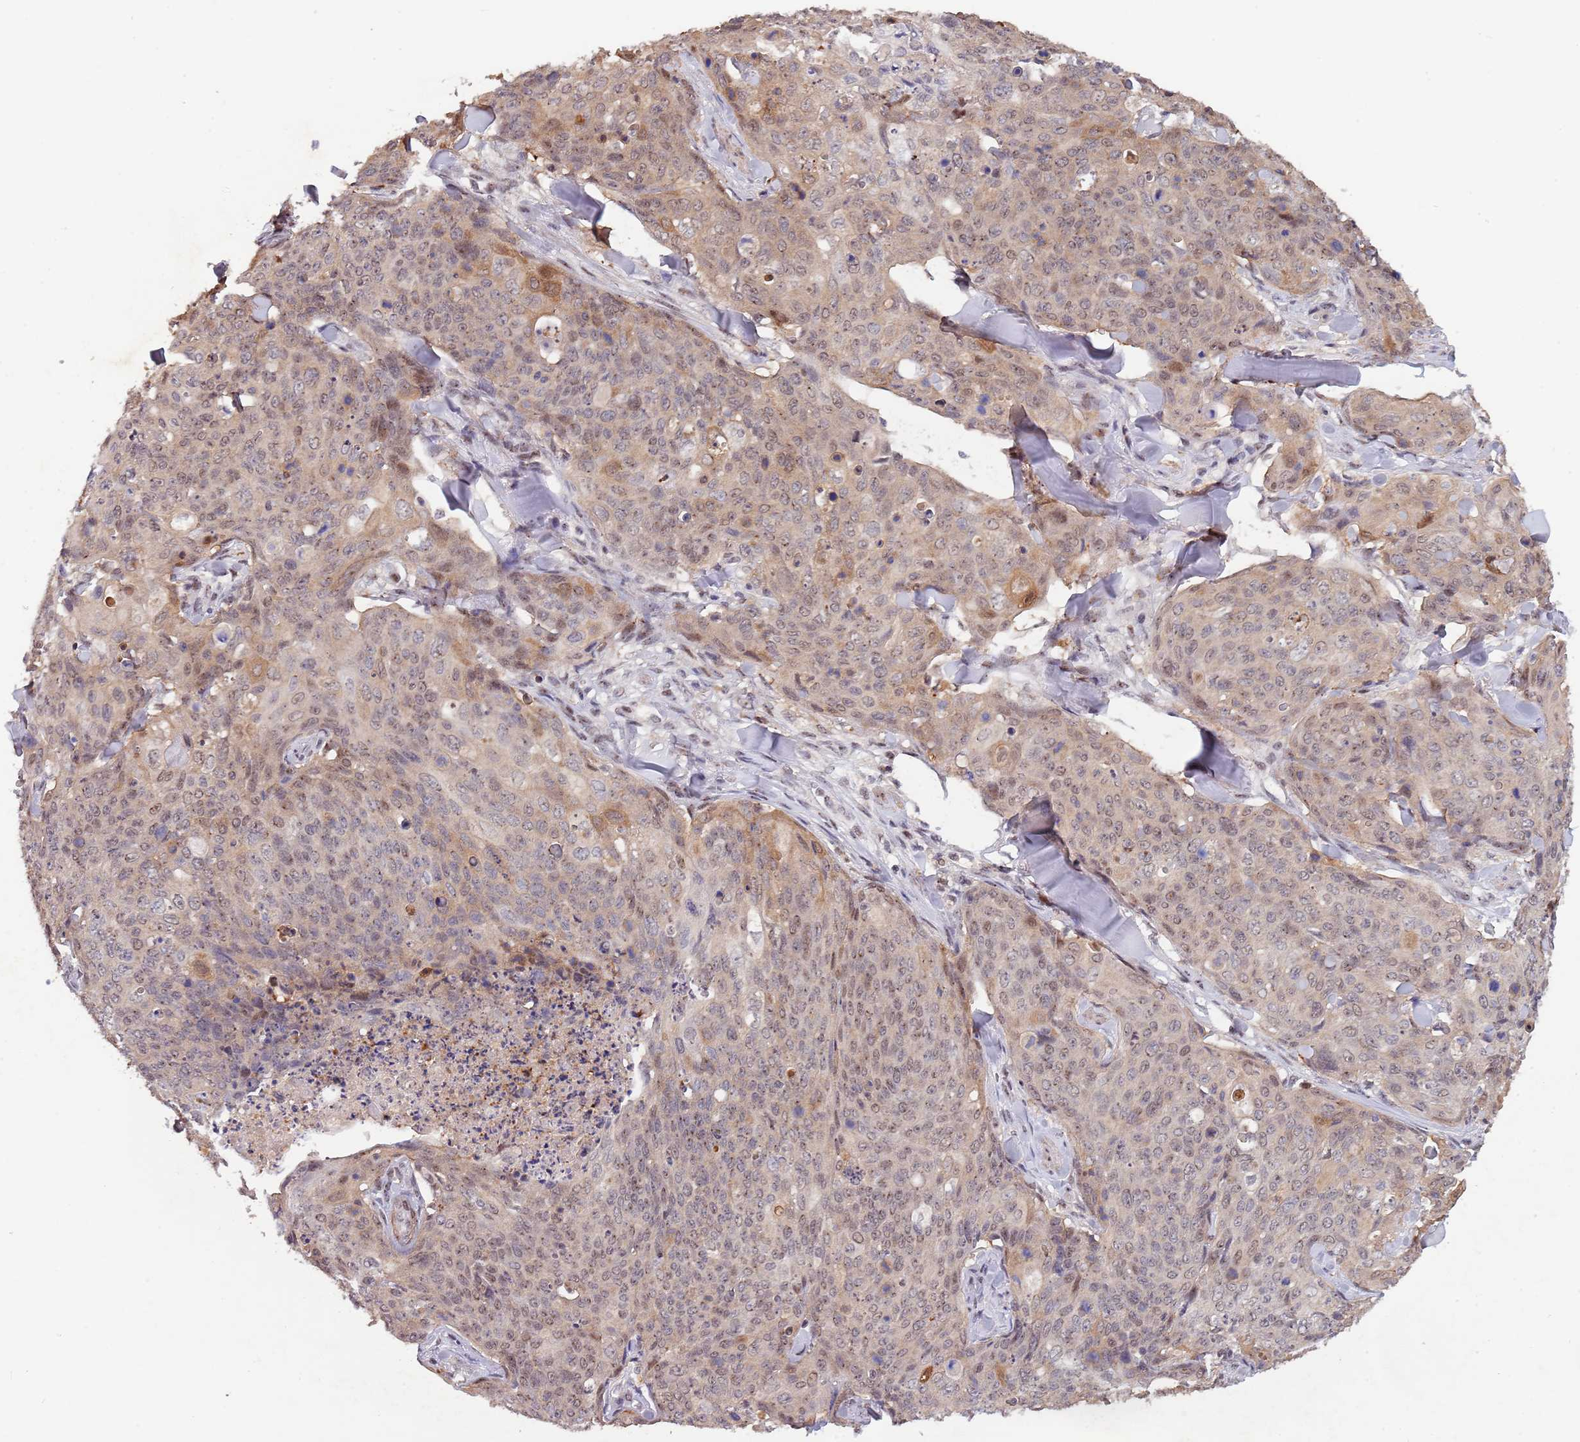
{"staining": {"intensity": "weak", "quantity": ">75%", "location": "nuclear"}, "tissue": "skin cancer", "cell_type": "Tumor cells", "image_type": "cancer", "snomed": [{"axis": "morphology", "description": "Squamous cell carcinoma, NOS"}, {"axis": "topography", "description": "Skin"}, {"axis": "topography", "description": "Vulva"}], "caption": "A micrograph of human squamous cell carcinoma (skin) stained for a protein demonstrates weak nuclear brown staining in tumor cells.", "gene": "CIZ1", "patient": {"sex": "female", "age": 85}}